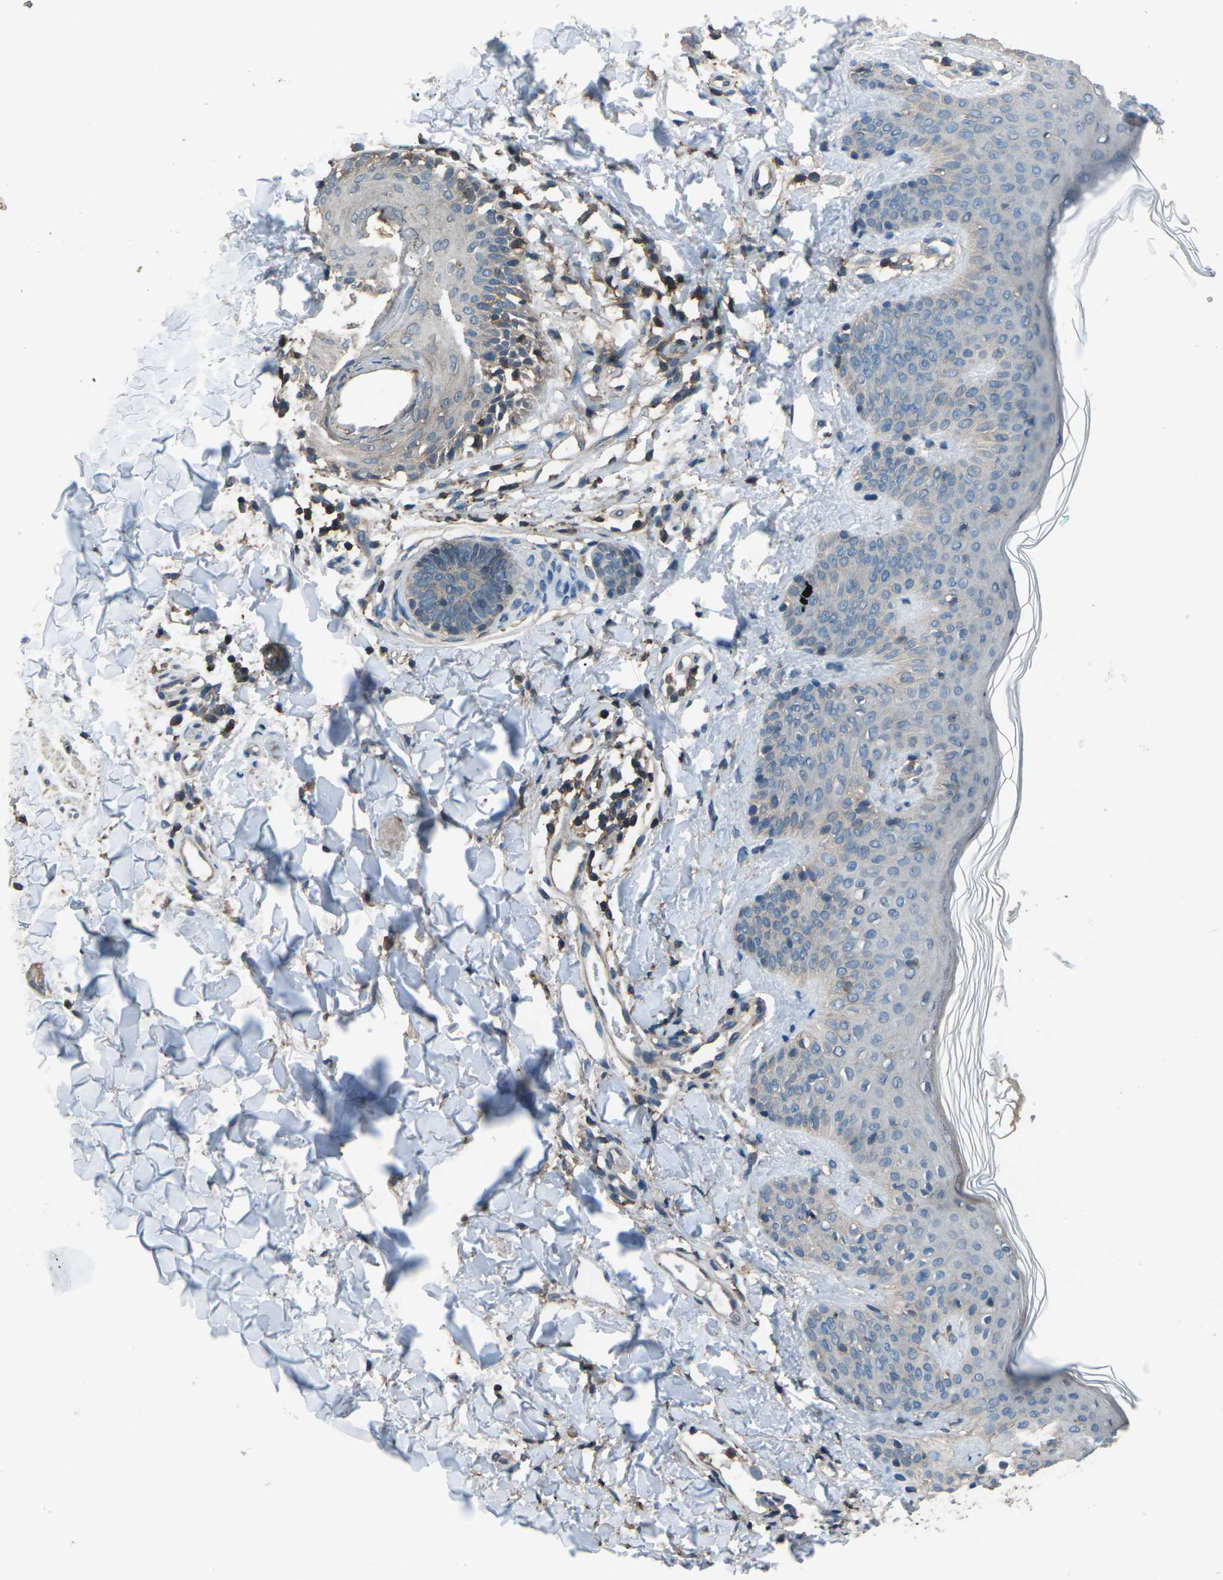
{"staining": {"intensity": "negative", "quantity": "none", "location": "none"}, "tissue": "skin", "cell_type": "Fibroblasts", "image_type": "normal", "snomed": [{"axis": "morphology", "description": "Normal tissue, NOS"}, {"axis": "topography", "description": "Skin"}], "caption": "High magnification brightfield microscopy of unremarkable skin stained with DAB (brown) and counterstained with hematoxylin (blue): fibroblasts show no significant staining. (Immunohistochemistry (ihc), brightfield microscopy, high magnification).", "gene": "CMTM4", "patient": {"sex": "male", "age": 16}}